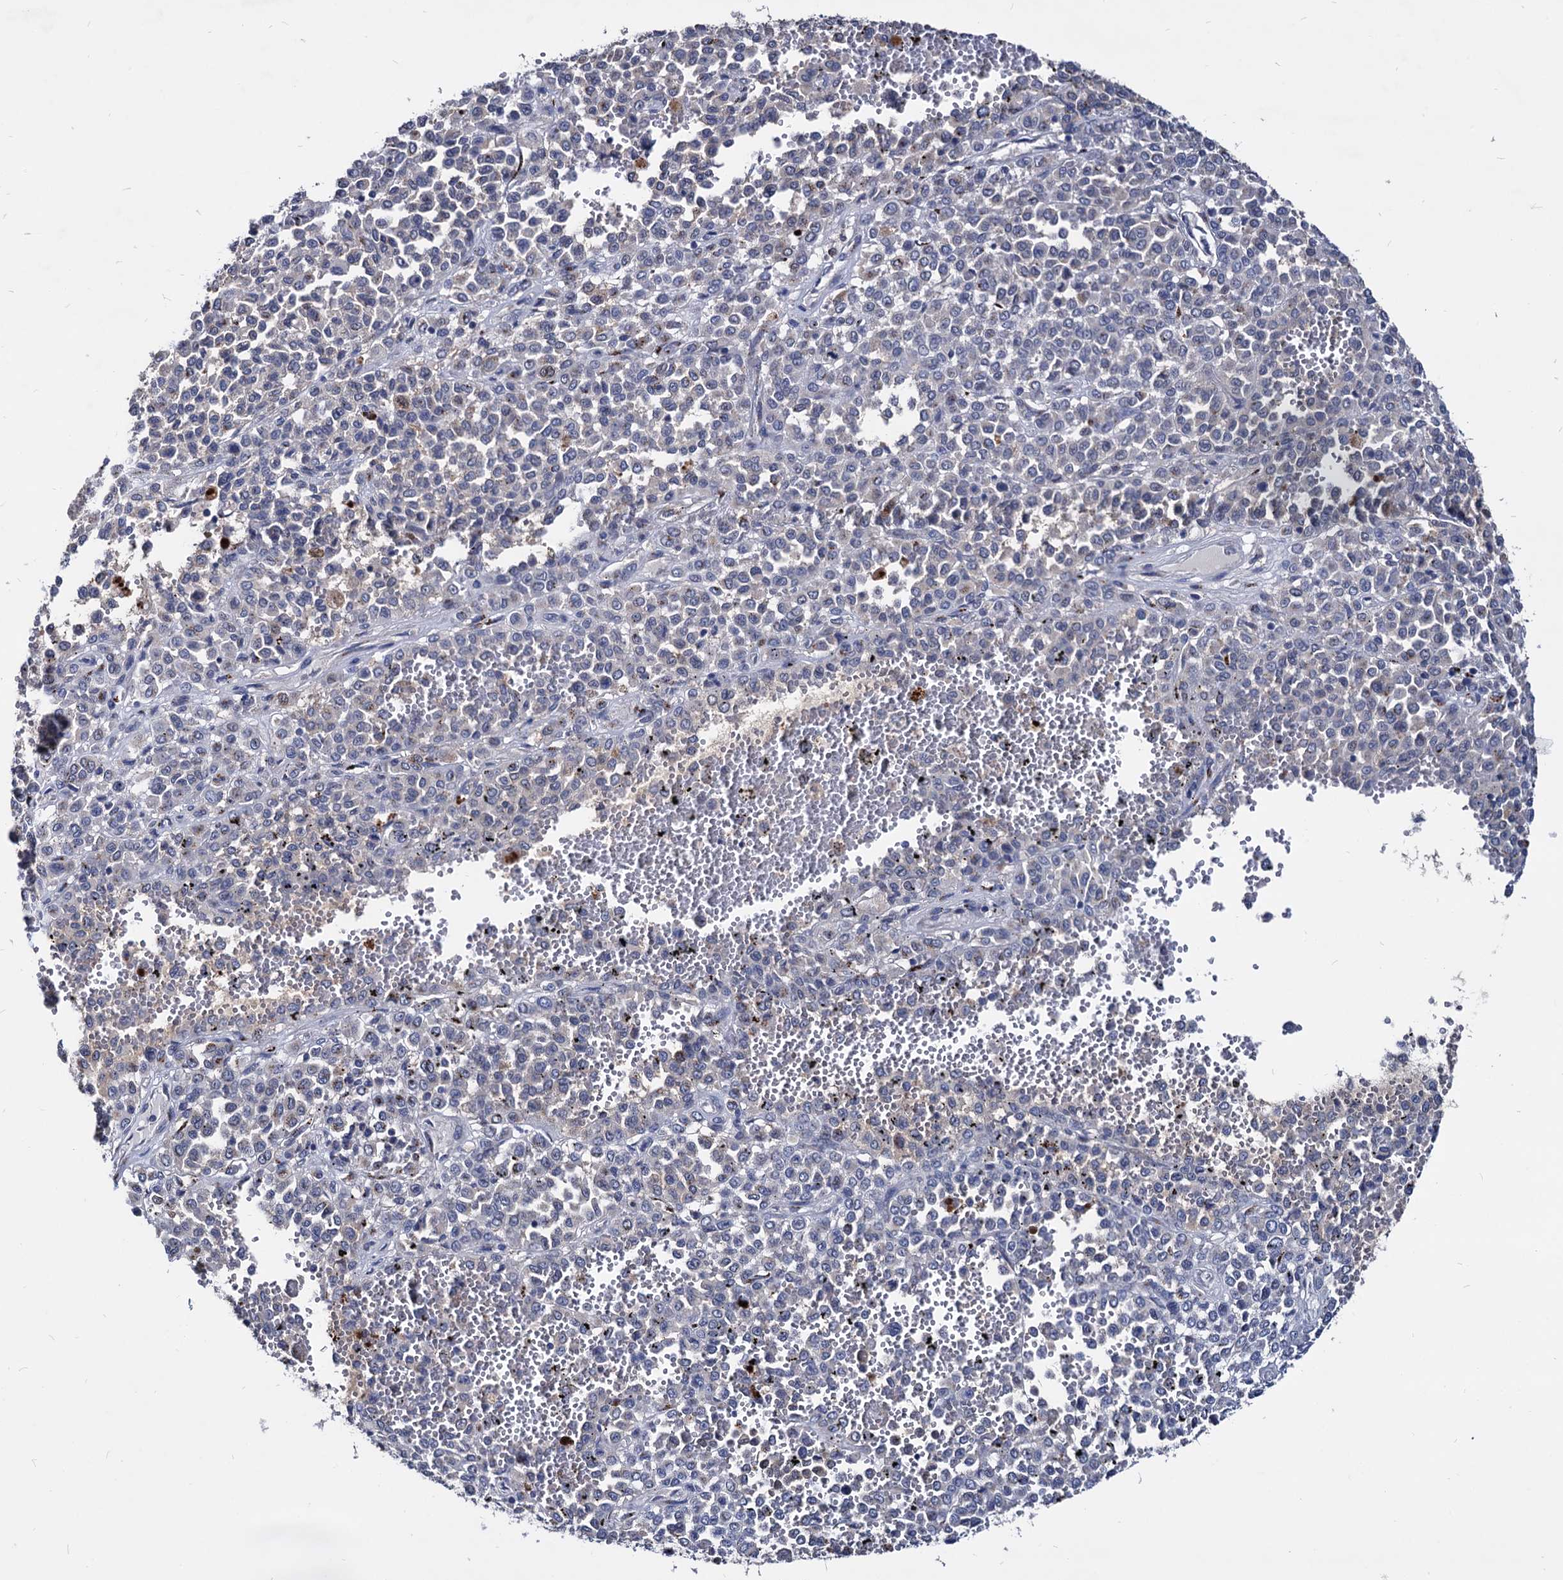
{"staining": {"intensity": "negative", "quantity": "none", "location": "none"}, "tissue": "melanoma", "cell_type": "Tumor cells", "image_type": "cancer", "snomed": [{"axis": "morphology", "description": "Malignant melanoma, Metastatic site"}, {"axis": "topography", "description": "Pancreas"}], "caption": "This is an IHC histopathology image of melanoma. There is no staining in tumor cells.", "gene": "ESD", "patient": {"sex": "female", "age": 30}}